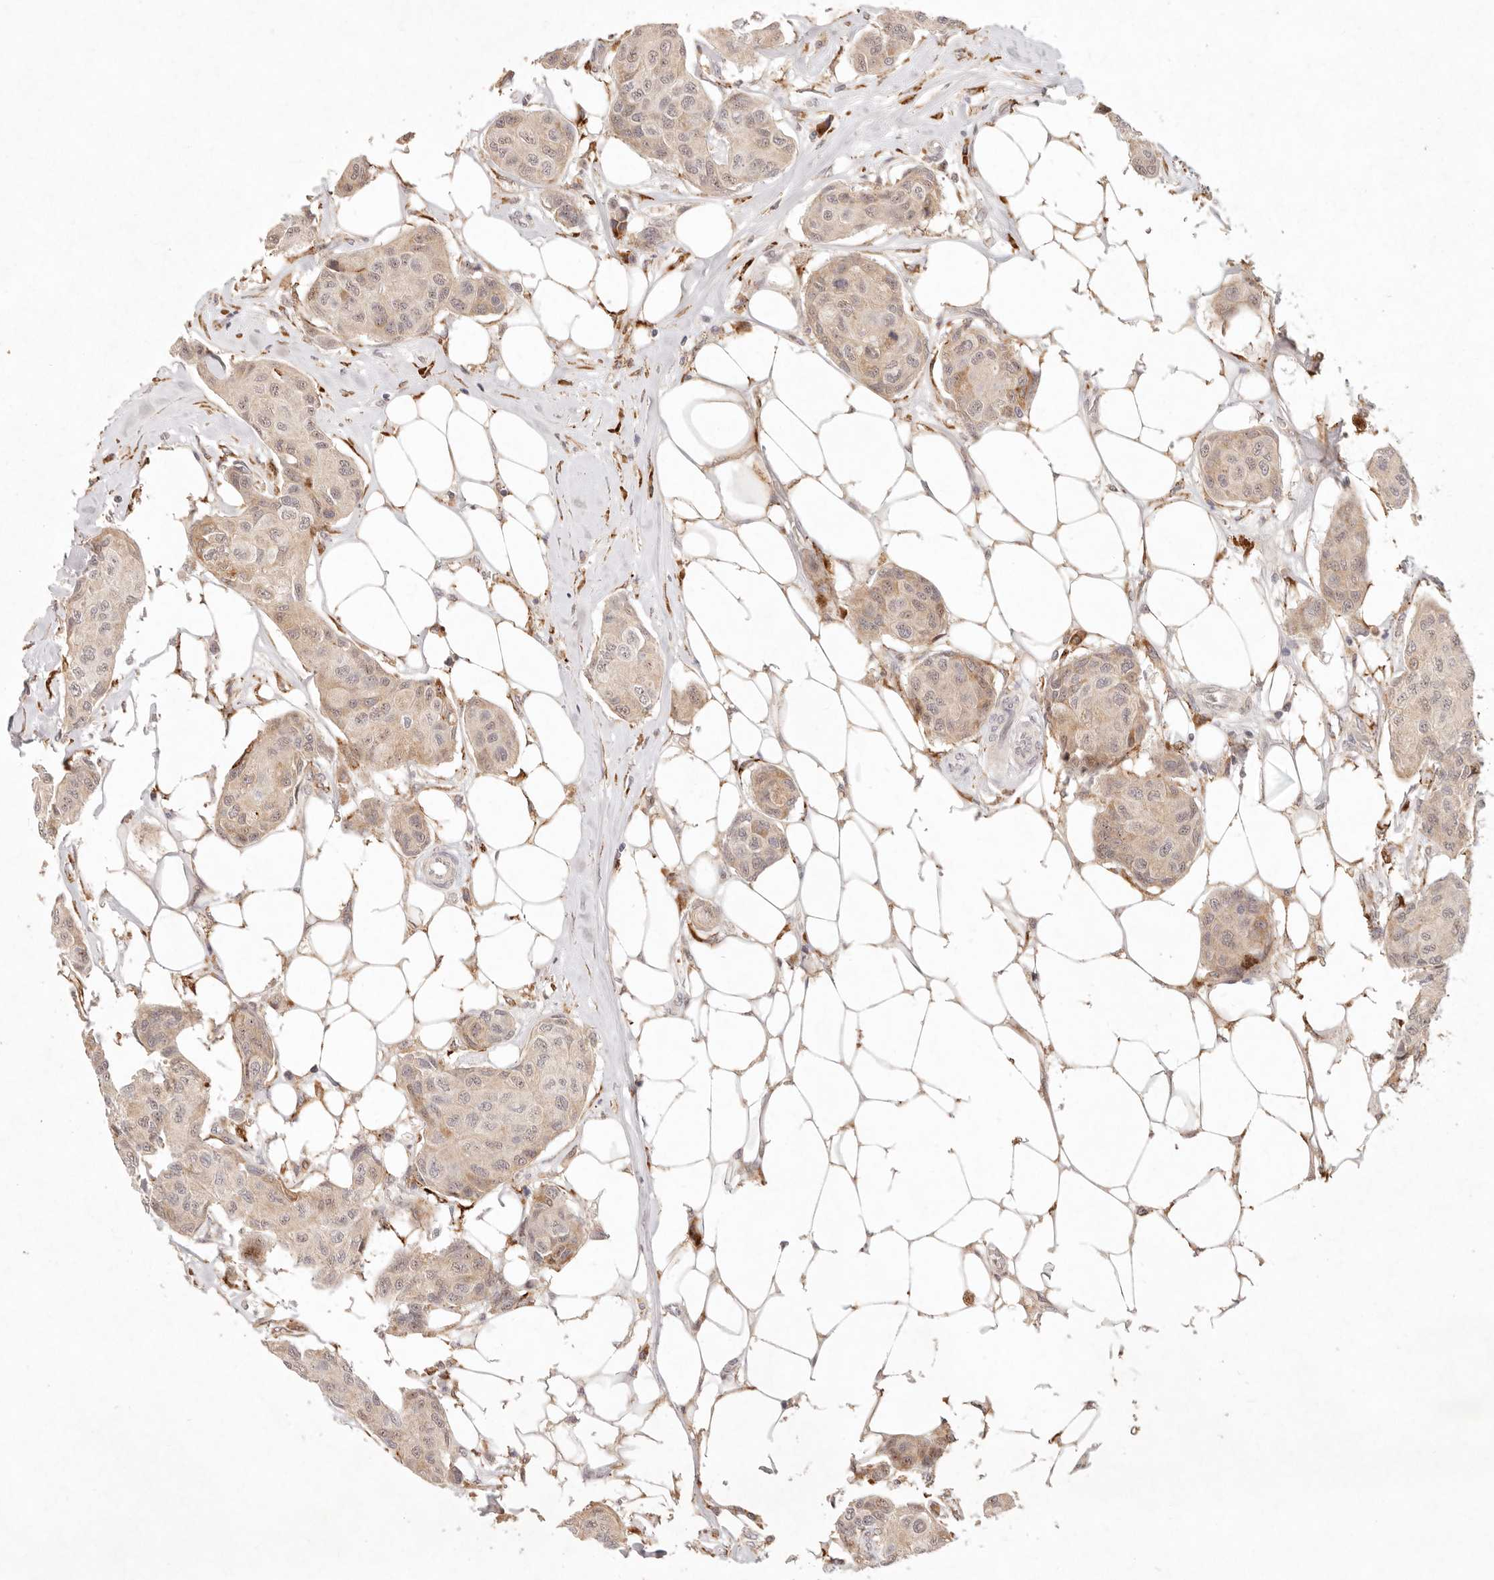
{"staining": {"intensity": "weak", "quantity": "25%-75%", "location": "cytoplasmic/membranous"}, "tissue": "breast cancer", "cell_type": "Tumor cells", "image_type": "cancer", "snomed": [{"axis": "morphology", "description": "Duct carcinoma"}, {"axis": "topography", "description": "Breast"}], "caption": "This image demonstrates immunohistochemistry staining of human breast cancer (intraductal carcinoma), with low weak cytoplasmic/membranous staining in about 25%-75% of tumor cells.", "gene": "C1orf127", "patient": {"sex": "female", "age": 80}}